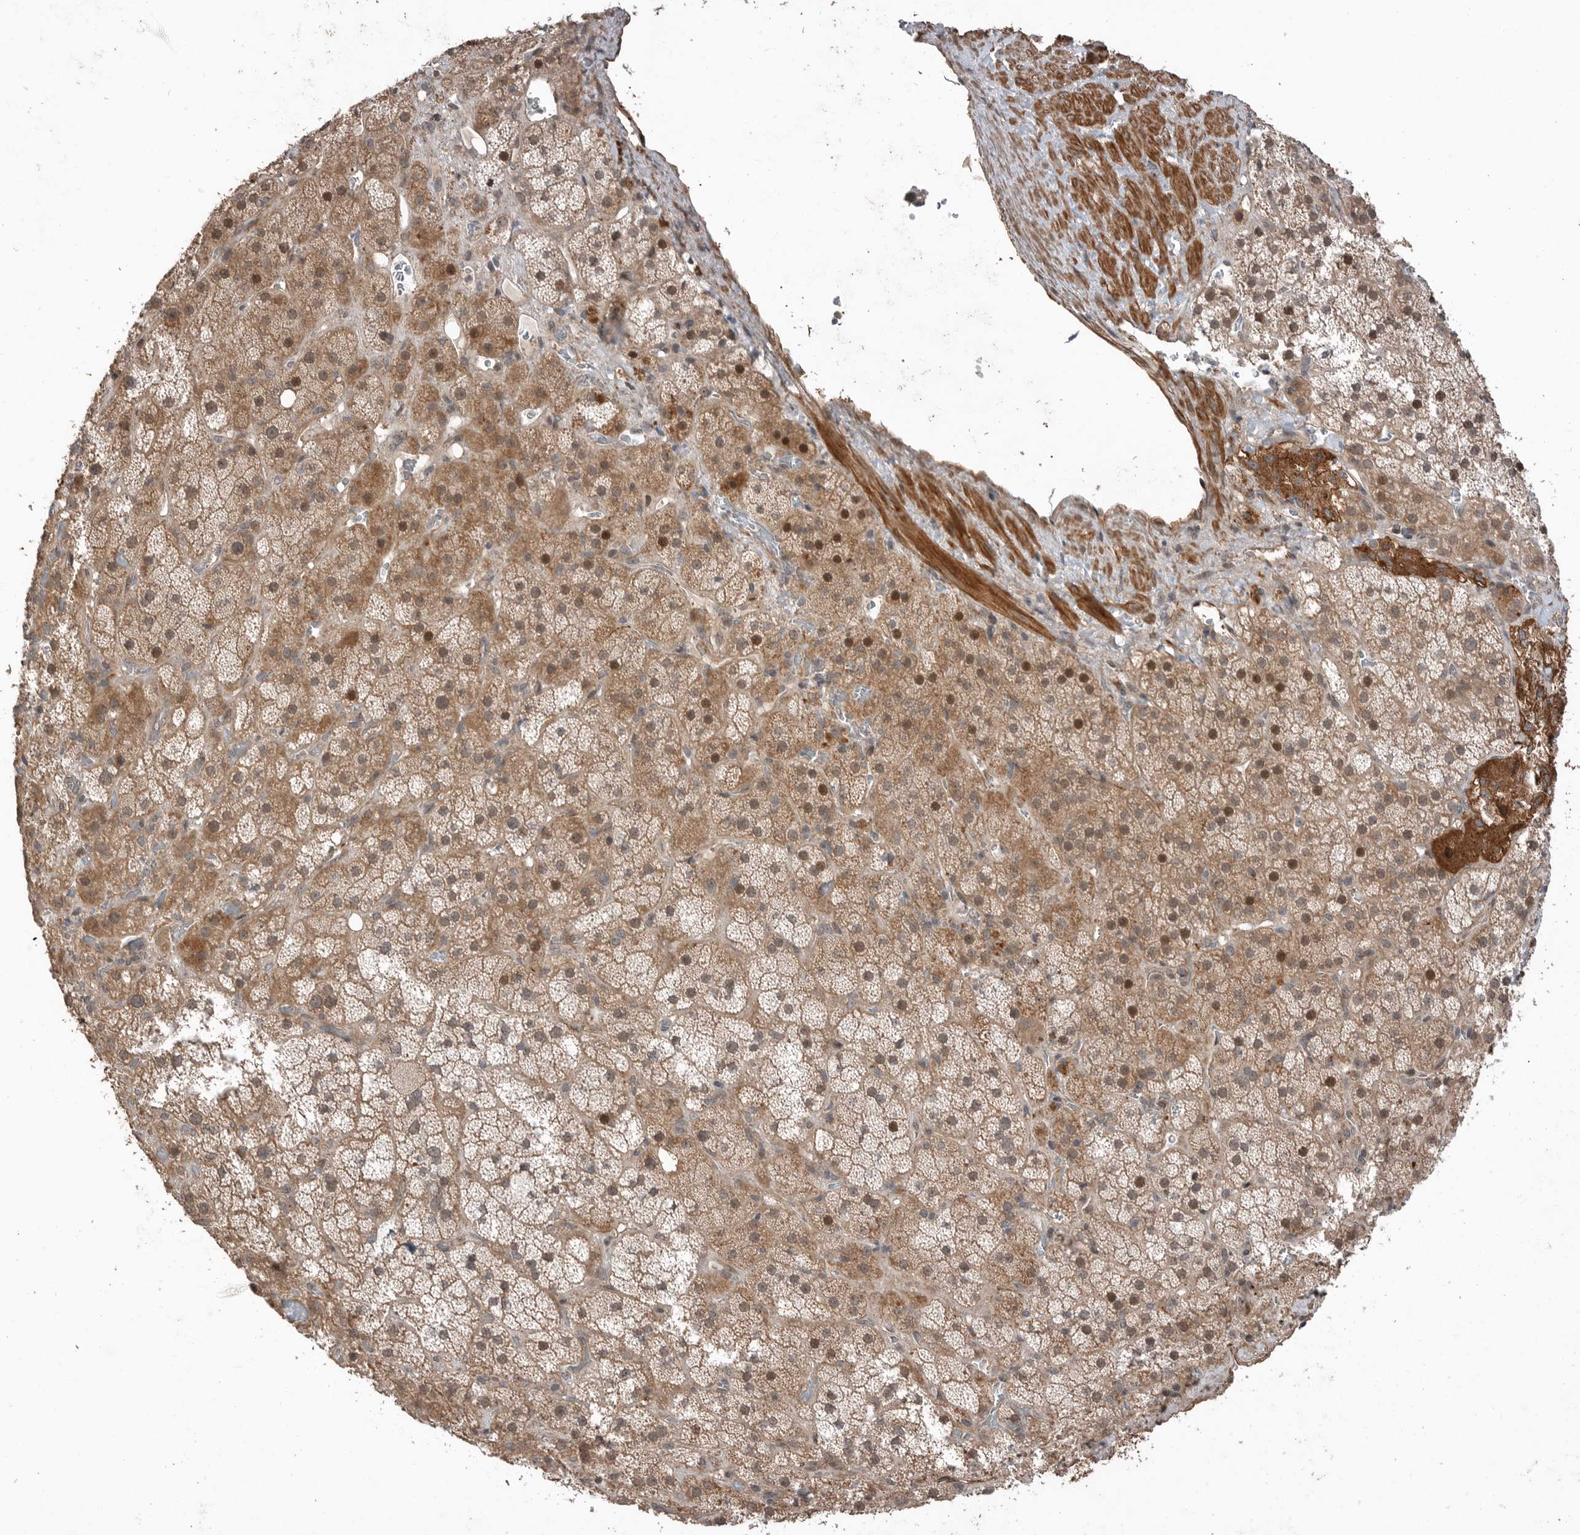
{"staining": {"intensity": "moderate", "quantity": ">75%", "location": "cytoplasmic/membranous"}, "tissue": "adrenal gland", "cell_type": "Glandular cells", "image_type": "normal", "snomed": [{"axis": "morphology", "description": "Normal tissue, NOS"}, {"axis": "topography", "description": "Adrenal gland"}], "caption": "IHC staining of unremarkable adrenal gland, which reveals medium levels of moderate cytoplasmic/membranous staining in approximately >75% of glandular cells indicating moderate cytoplasmic/membranous protein positivity. The staining was performed using DAB (3,3'-diaminobenzidine) (brown) for protein detection and nuclei were counterstained in hematoxylin (blue).", "gene": "PEAK1", "patient": {"sex": "male", "age": 57}}